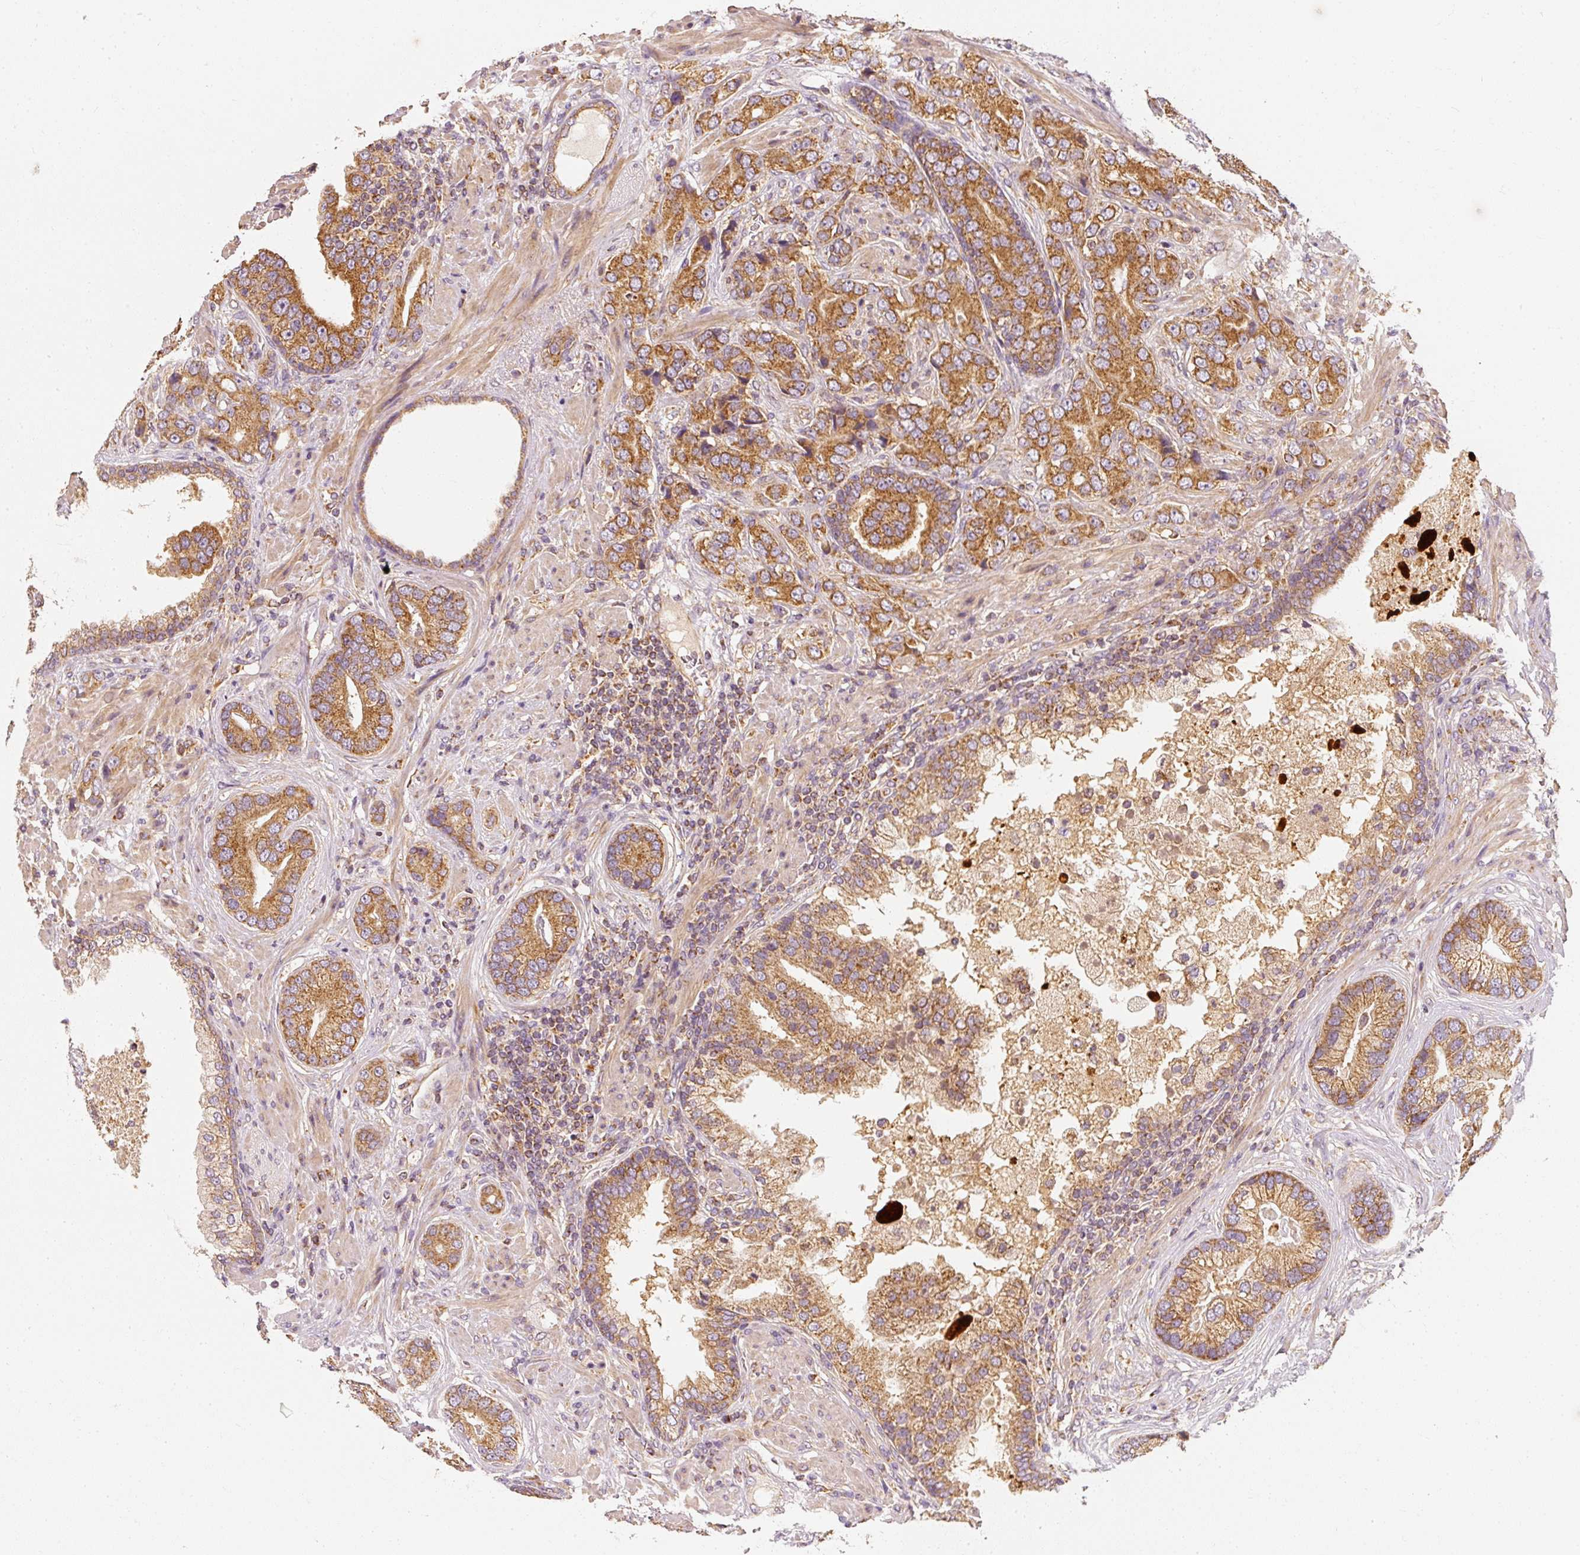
{"staining": {"intensity": "strong", "quantity": ">75%", "location": "cytoplasmic/membranous"}, "tissue": "prostate cancer", "cell_type": "Tumor cells", "image_type": "cancer", "snomed": [{"axis": "morphology", "description": "Adenocarcinoma, High grade"}, {"axis": "topography", "description": "Prostate"}], "caption": "IHC (DAB (3,3'-diaminobenzidine)) staining of prostate cancer exhibits strong cytoplasmic/membranous protein positivity in about >75% of tumor cells. Immunohistochemistry stains the protein of interest in brown and the nuclei are stained blue.", "gene": "TOMM40", "patient": {"sex": "male", "age": 55}}